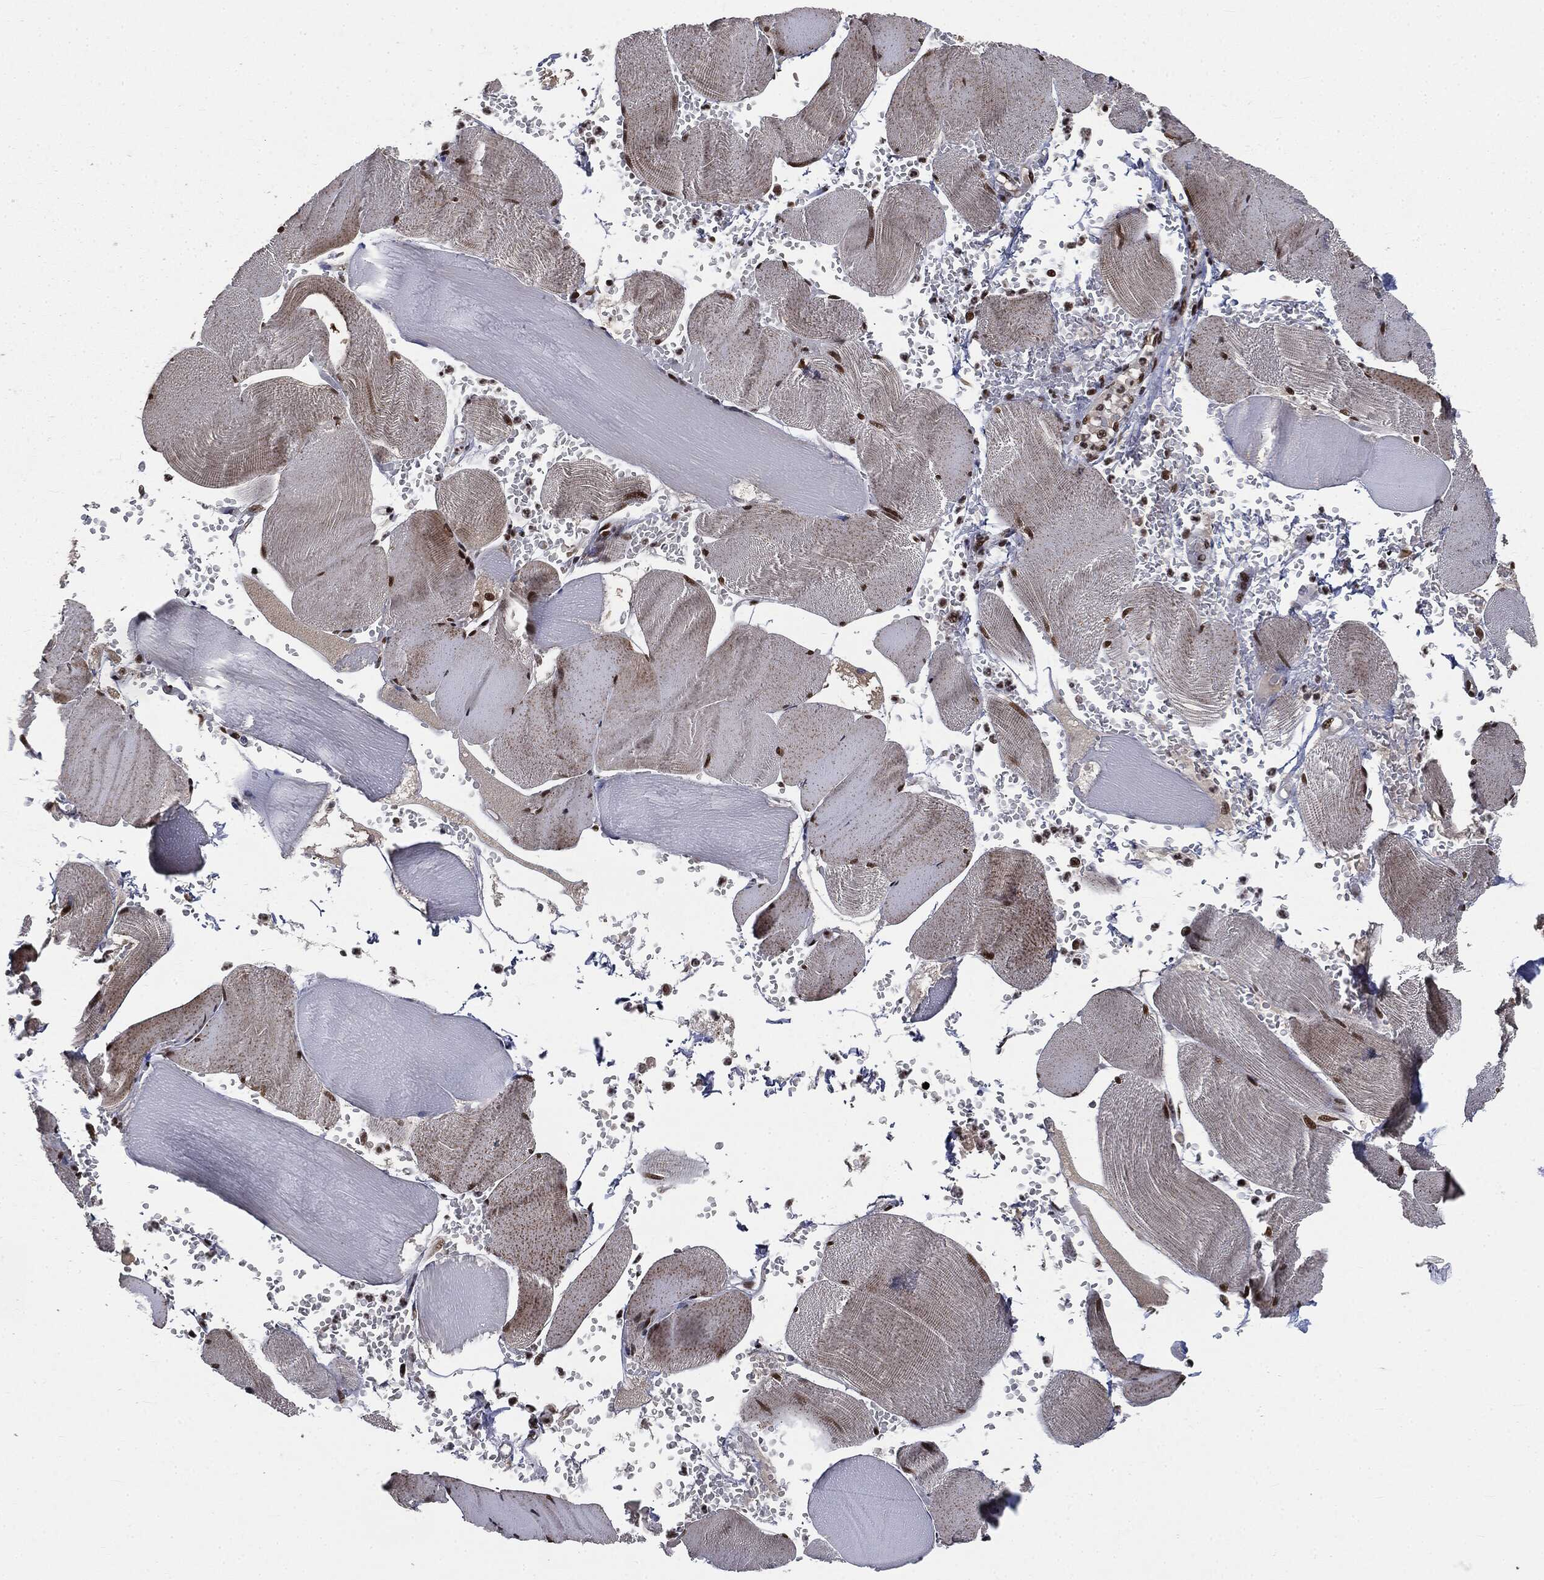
{"staining": {"intensity": "strong", "quantity": ">75%", "location": "nuclear"}, "tissue": "skeletal muscle", "cell_type": "Myocytes", "image_type": "normal", "snomed": [{"axis": "morphology", "description": "Normal tissue, NOS"}, {"axis": "topography", "description": "Skeletal muscle"}], "caption": "Immunohistochemical staining of benign skeletal muscle reveals strong nuclear protein expression in approximately >75% of myocytes.", "gene": "DPH2", "patient": {"sex": "male", "age": 56}}